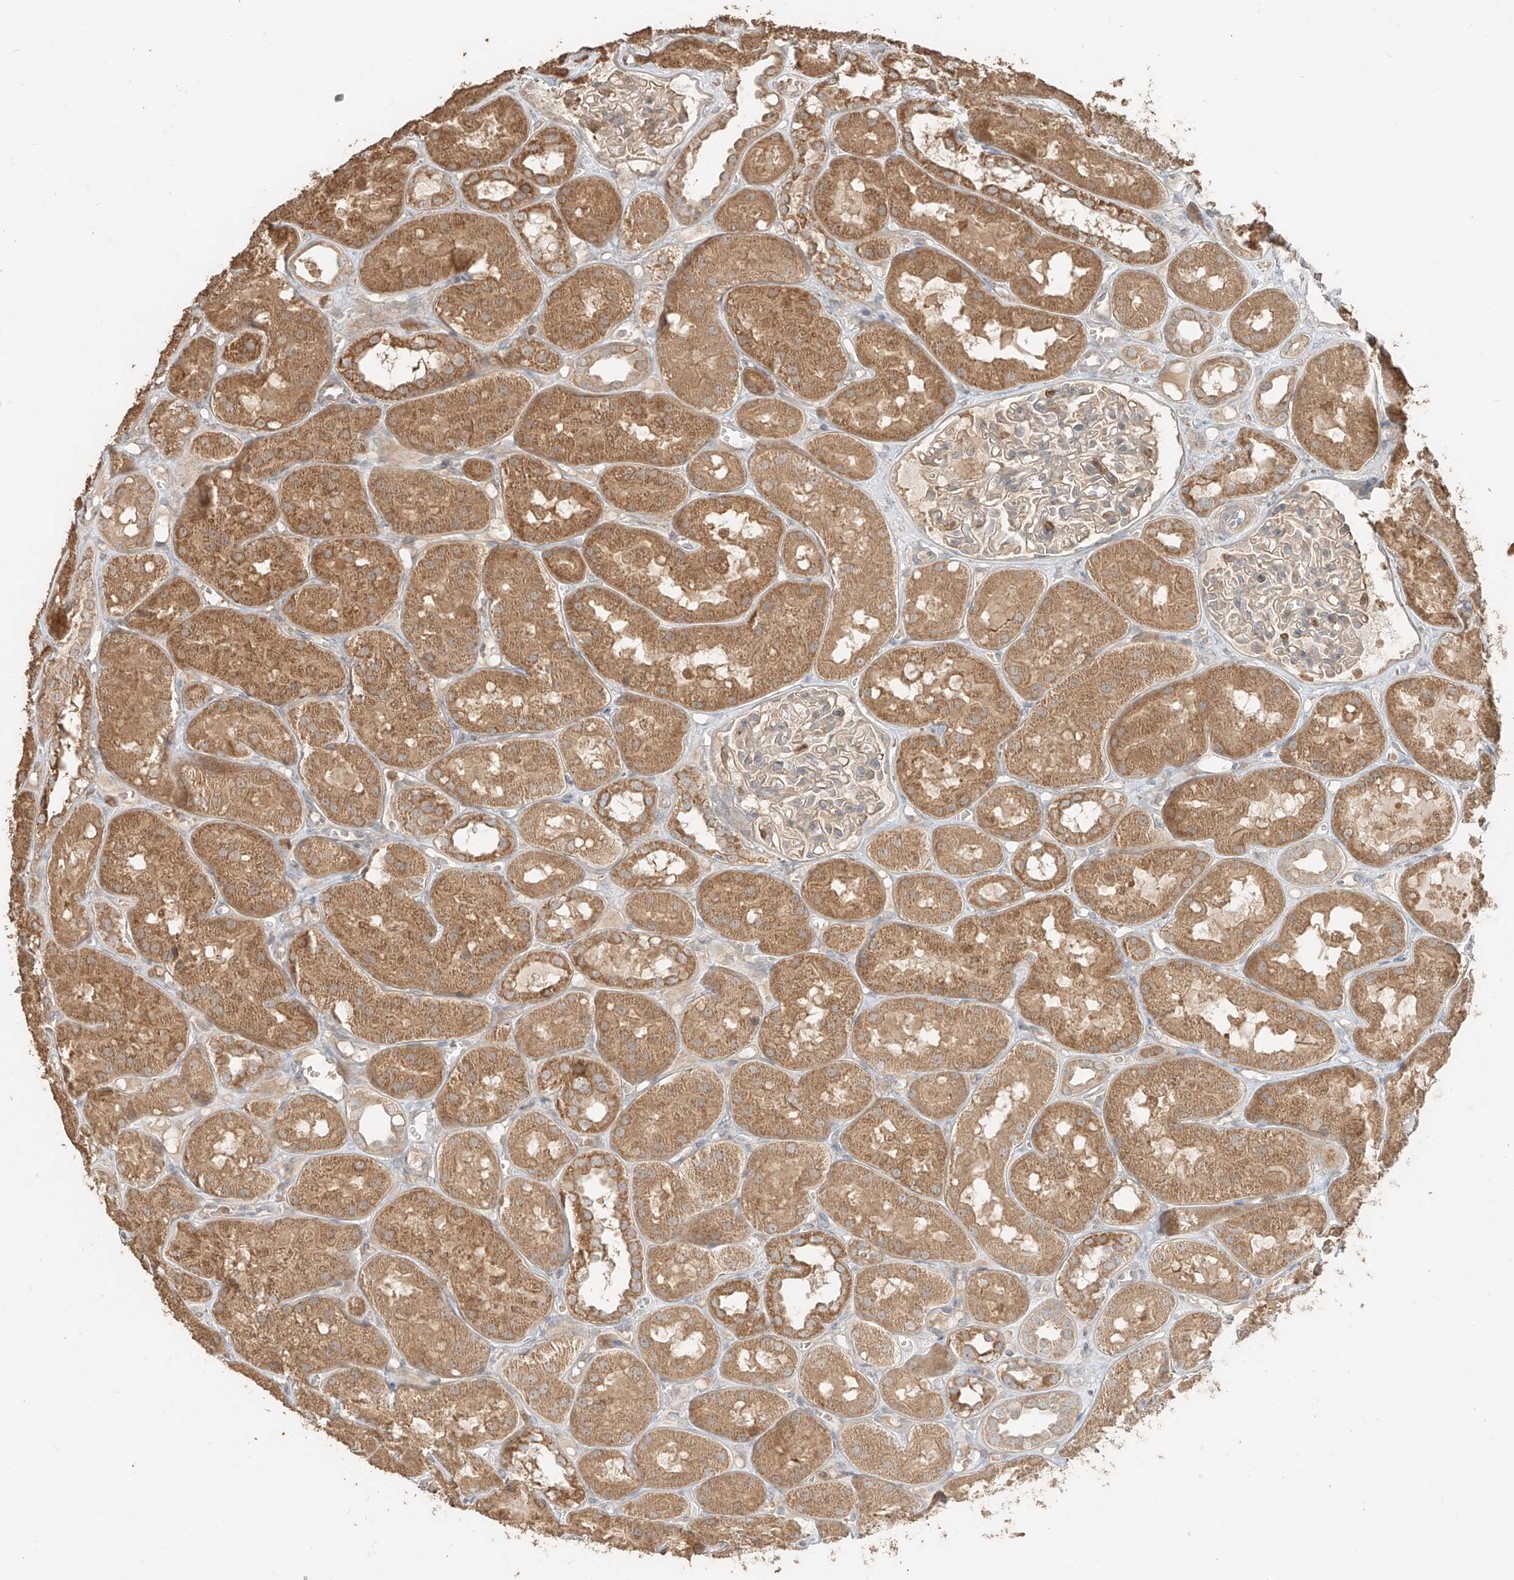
{"staining": {"intensity": "weak", "quantity": "25%-75%", "location": "cytoplasmic/membranous"}, "tissue": "kidney", "cell_type": "Cells in glomeruli", "image_type": "normal", "snomed": [{"axis": "morphology", "description": "Normal tissue, NOS"}, {"axis": "topography", "description": "Kidney"}], "caption": "Immunohistochemistry photomicrograph of benign kidney: kidney stained using immunohistochemistry exhibits low levels of weak protein expression localized specifically in the cytoplasmic/membranous of cells in glomeruli, appearing as a cytoplasmic/membranous brown color.", "gene": "RFTN2", "patient": {"sex": "male", "age": 16}}